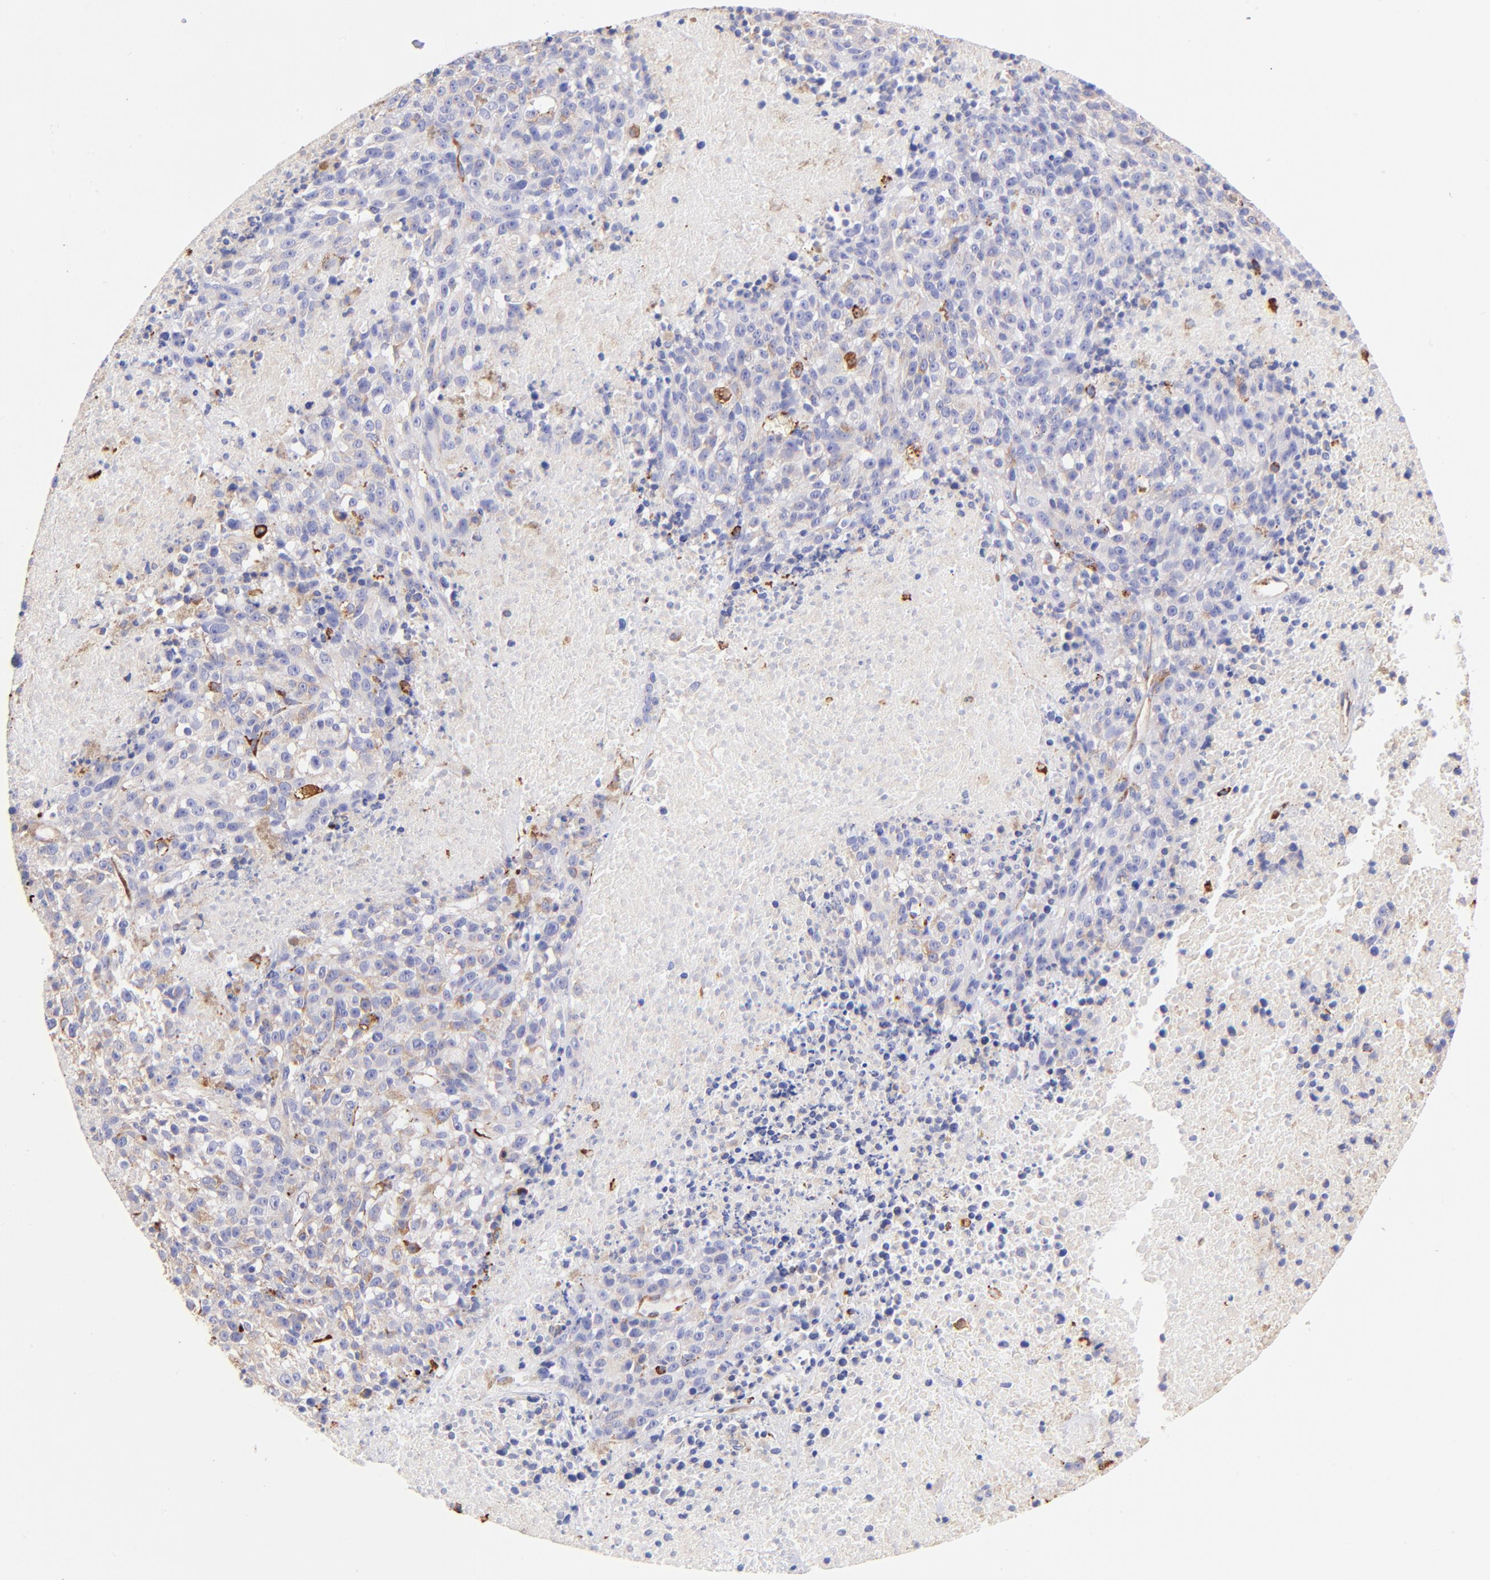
{"staining": {"intensity": "weak", "quantity": ">75%", "location": "cytoplasmic/membranous"}, "tissue": "melanoma", "cell_type": "Tumor cells", "image_type": "cancer", "snomed": [{"axis": "morphology", "description": "Malignant melanoma, Metastatic site"}, {"axis": "topography", "description": "Cerebral cortex"}], "caption": "Brown immunohistochemical staining in human melanoma reveals weak cytoplasmic/membranous staining in approximately >75% of tumor cells. Nuclei are stained in blue.", "gene": "SPARC", "patient": {"sex": "female", "age": 52}}